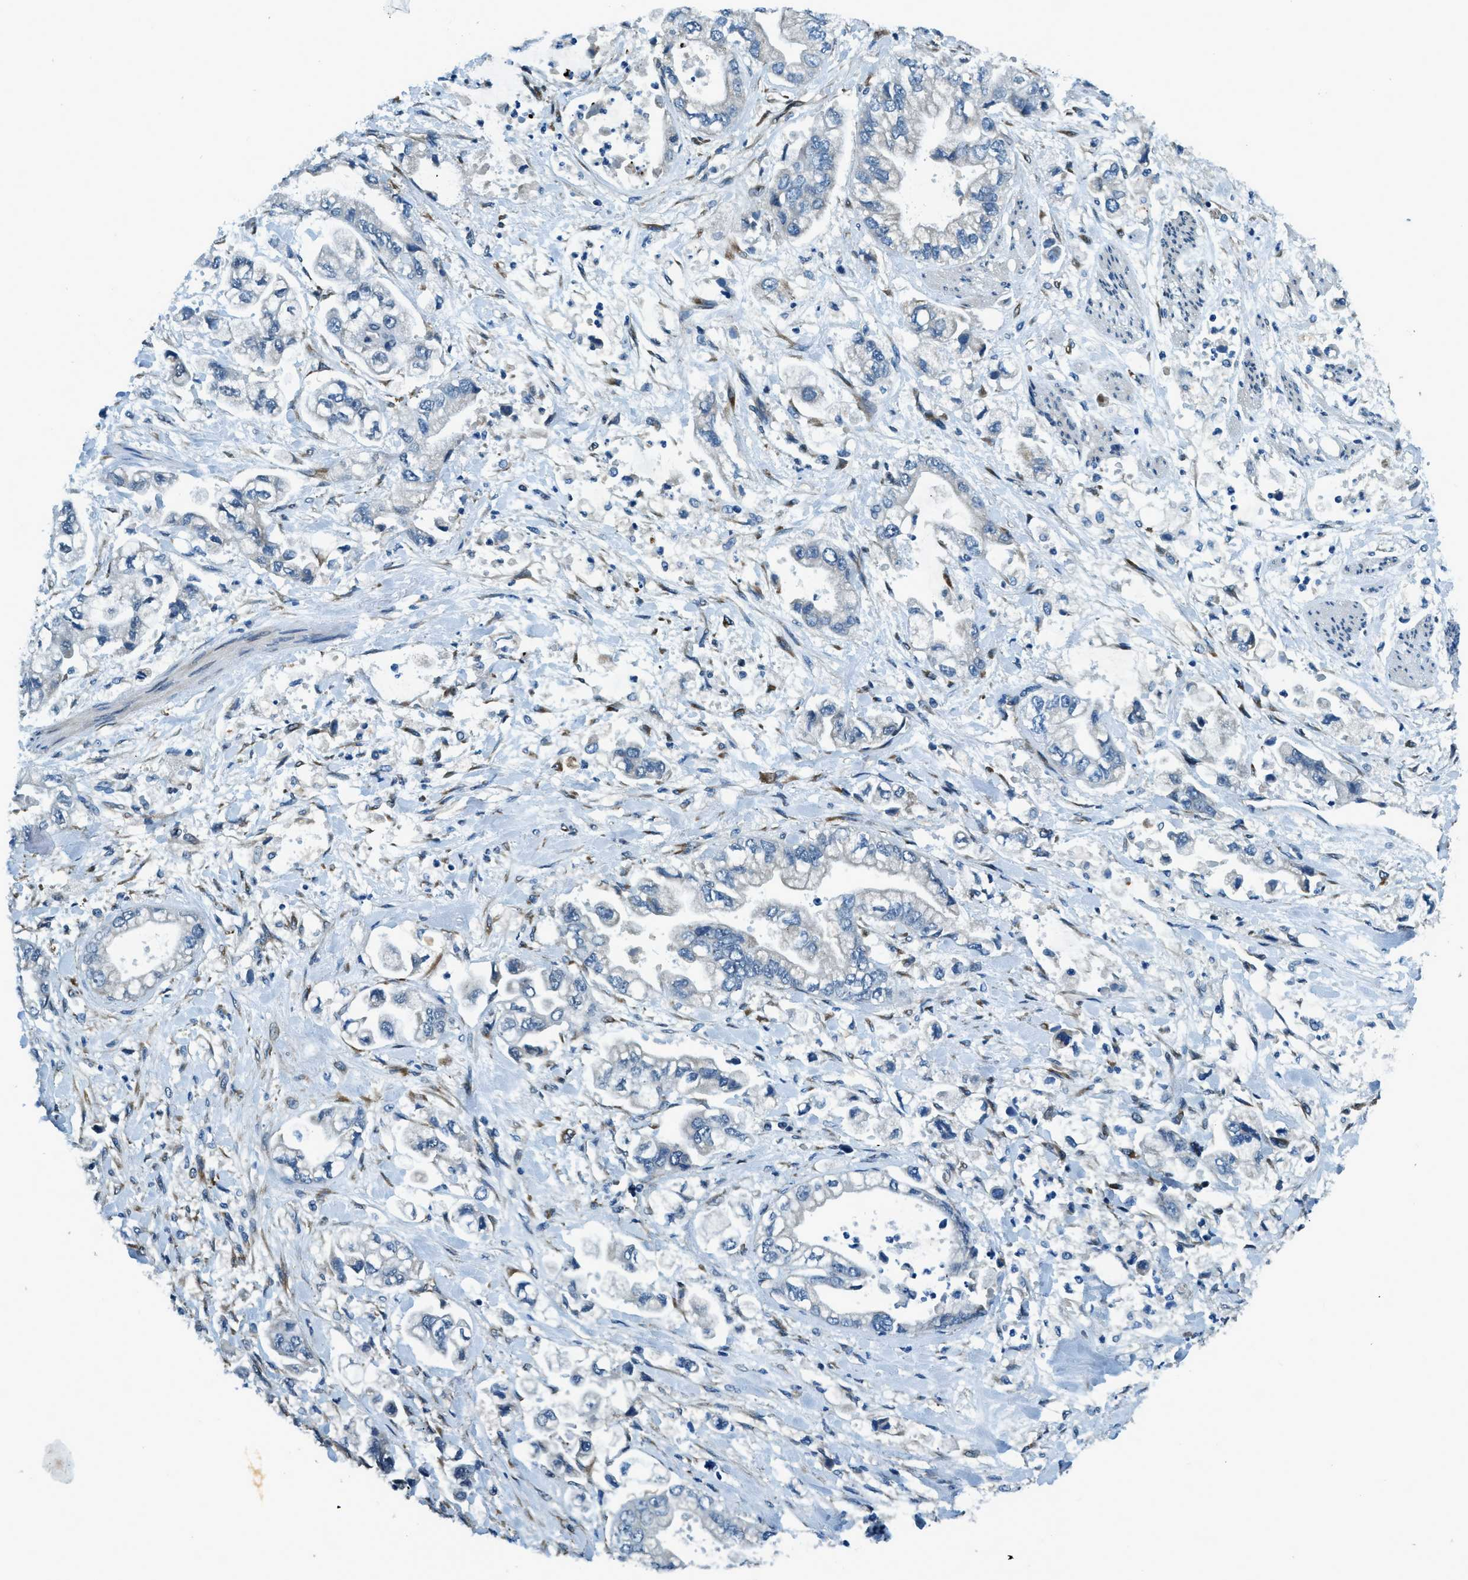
{"staining": {"intensity": "negative", "quantity": "none", "location": "none"}, "tissue": "stomach cancer", "cell_type": "Tumor cells", "image_type": "cancer", "snomed": [{"axis": "morphology", "description": "Normal tissue, NOS"}, {"axis": "morphology", "description": "Adenocarcinoma, NOS"}, {"axis": "topography", "description": "Stomach"}], "caption": "The immunohistochemistry photomicrograph has no significant staining in tumor cells of stomach cancer tissue.", "gene": "GINM1", "patient": {"sex": "male", "age": 62}}